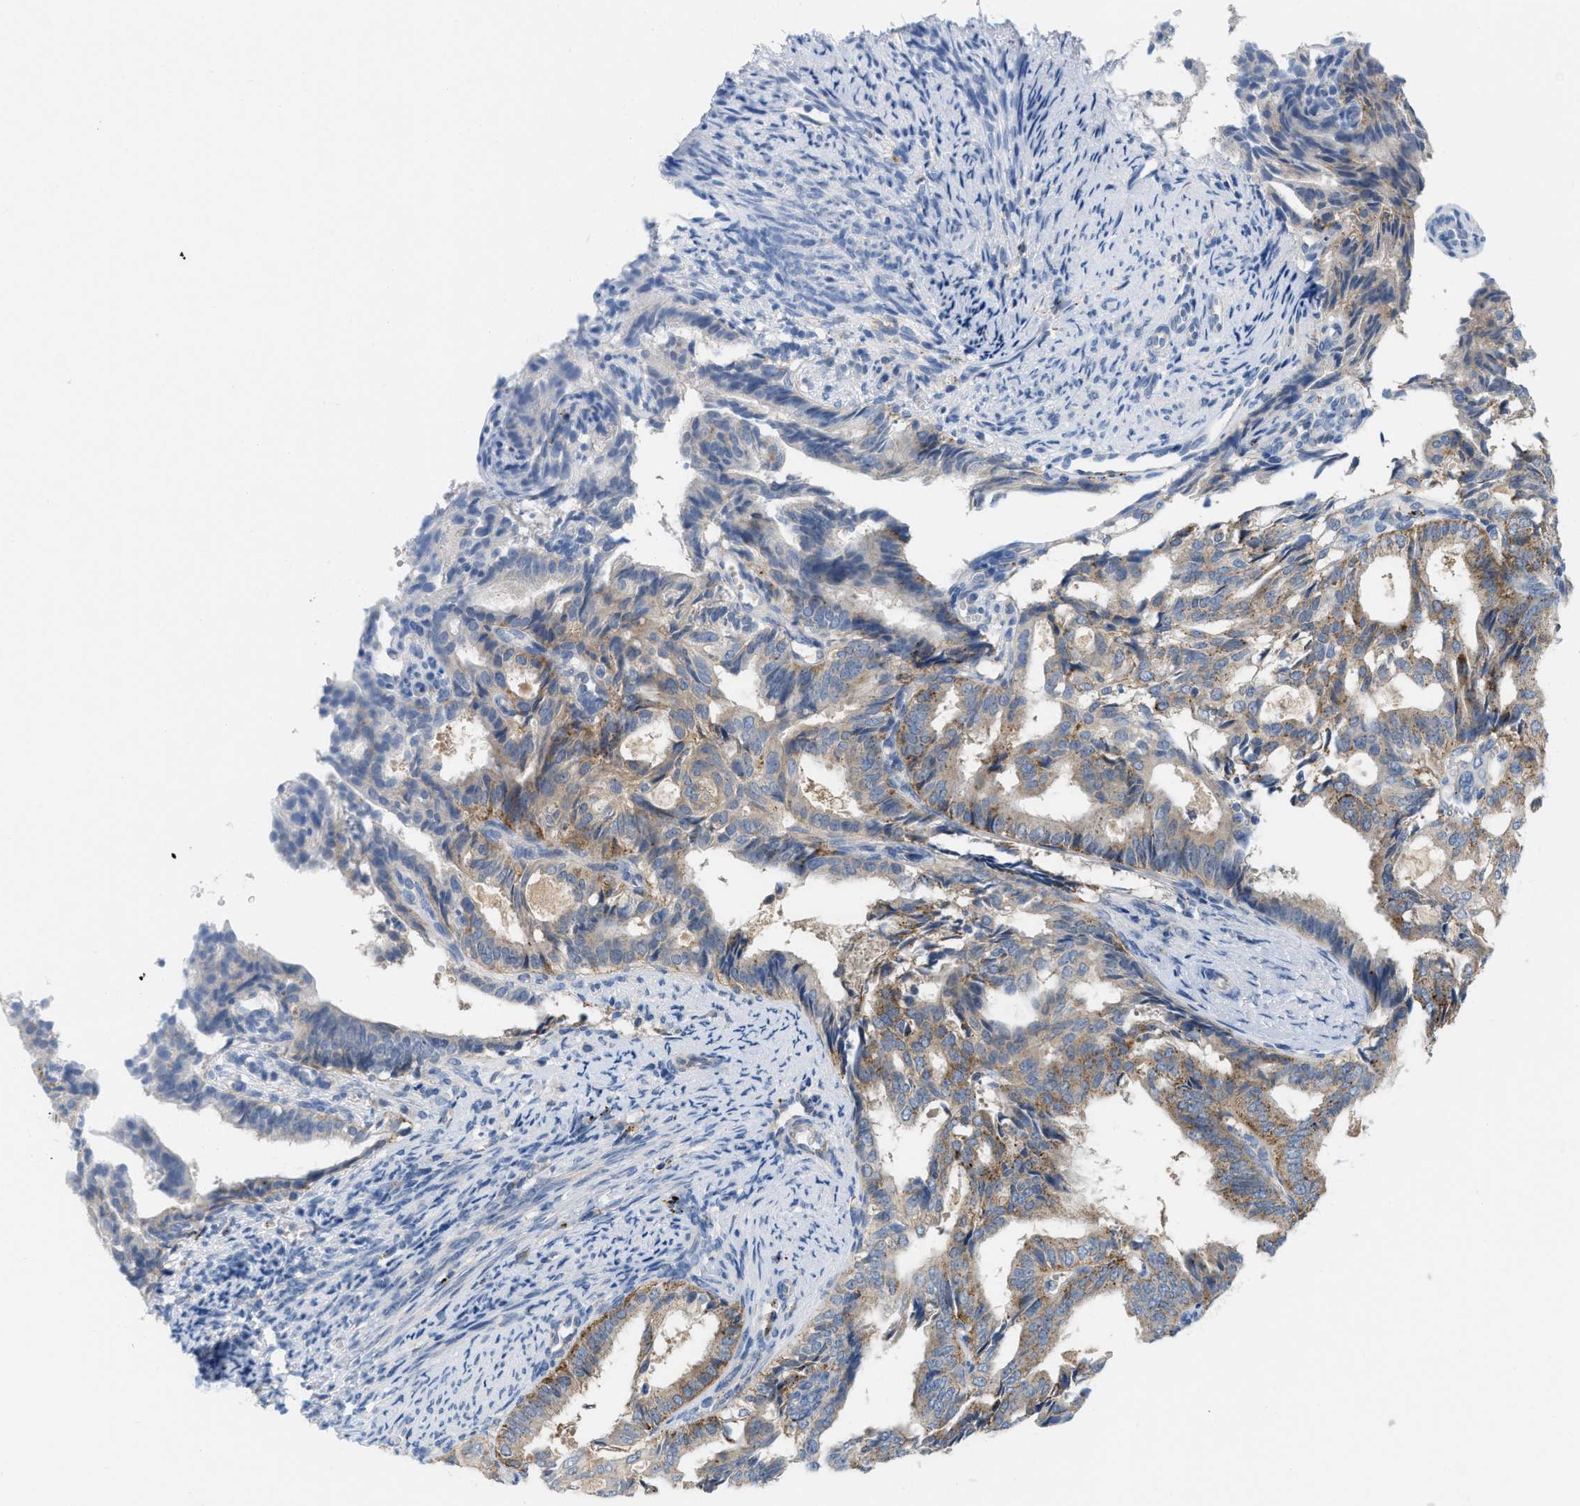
{"staining": {"intensity": "moderate", "quantity": ">75%", "location": "cytoplasmic/membranous"}, "tissue": "endometrial cancer", "cell_type": "Tumor cells", "image_type": "cancer", "snomed": [{"axis": "morphology", "description": "Adenocarcinoma, NOS"}, {"axis": "topography", "description": "Endometrium"}], "caption": "Moderate cytoplasmic/membranous staining for a protein is appreciated in about >75% of tumor cells of adenocarcinoma (endometrial) using IHC.", "gene": "CSTB", "patient": {"sex": "female", "age": 58}}